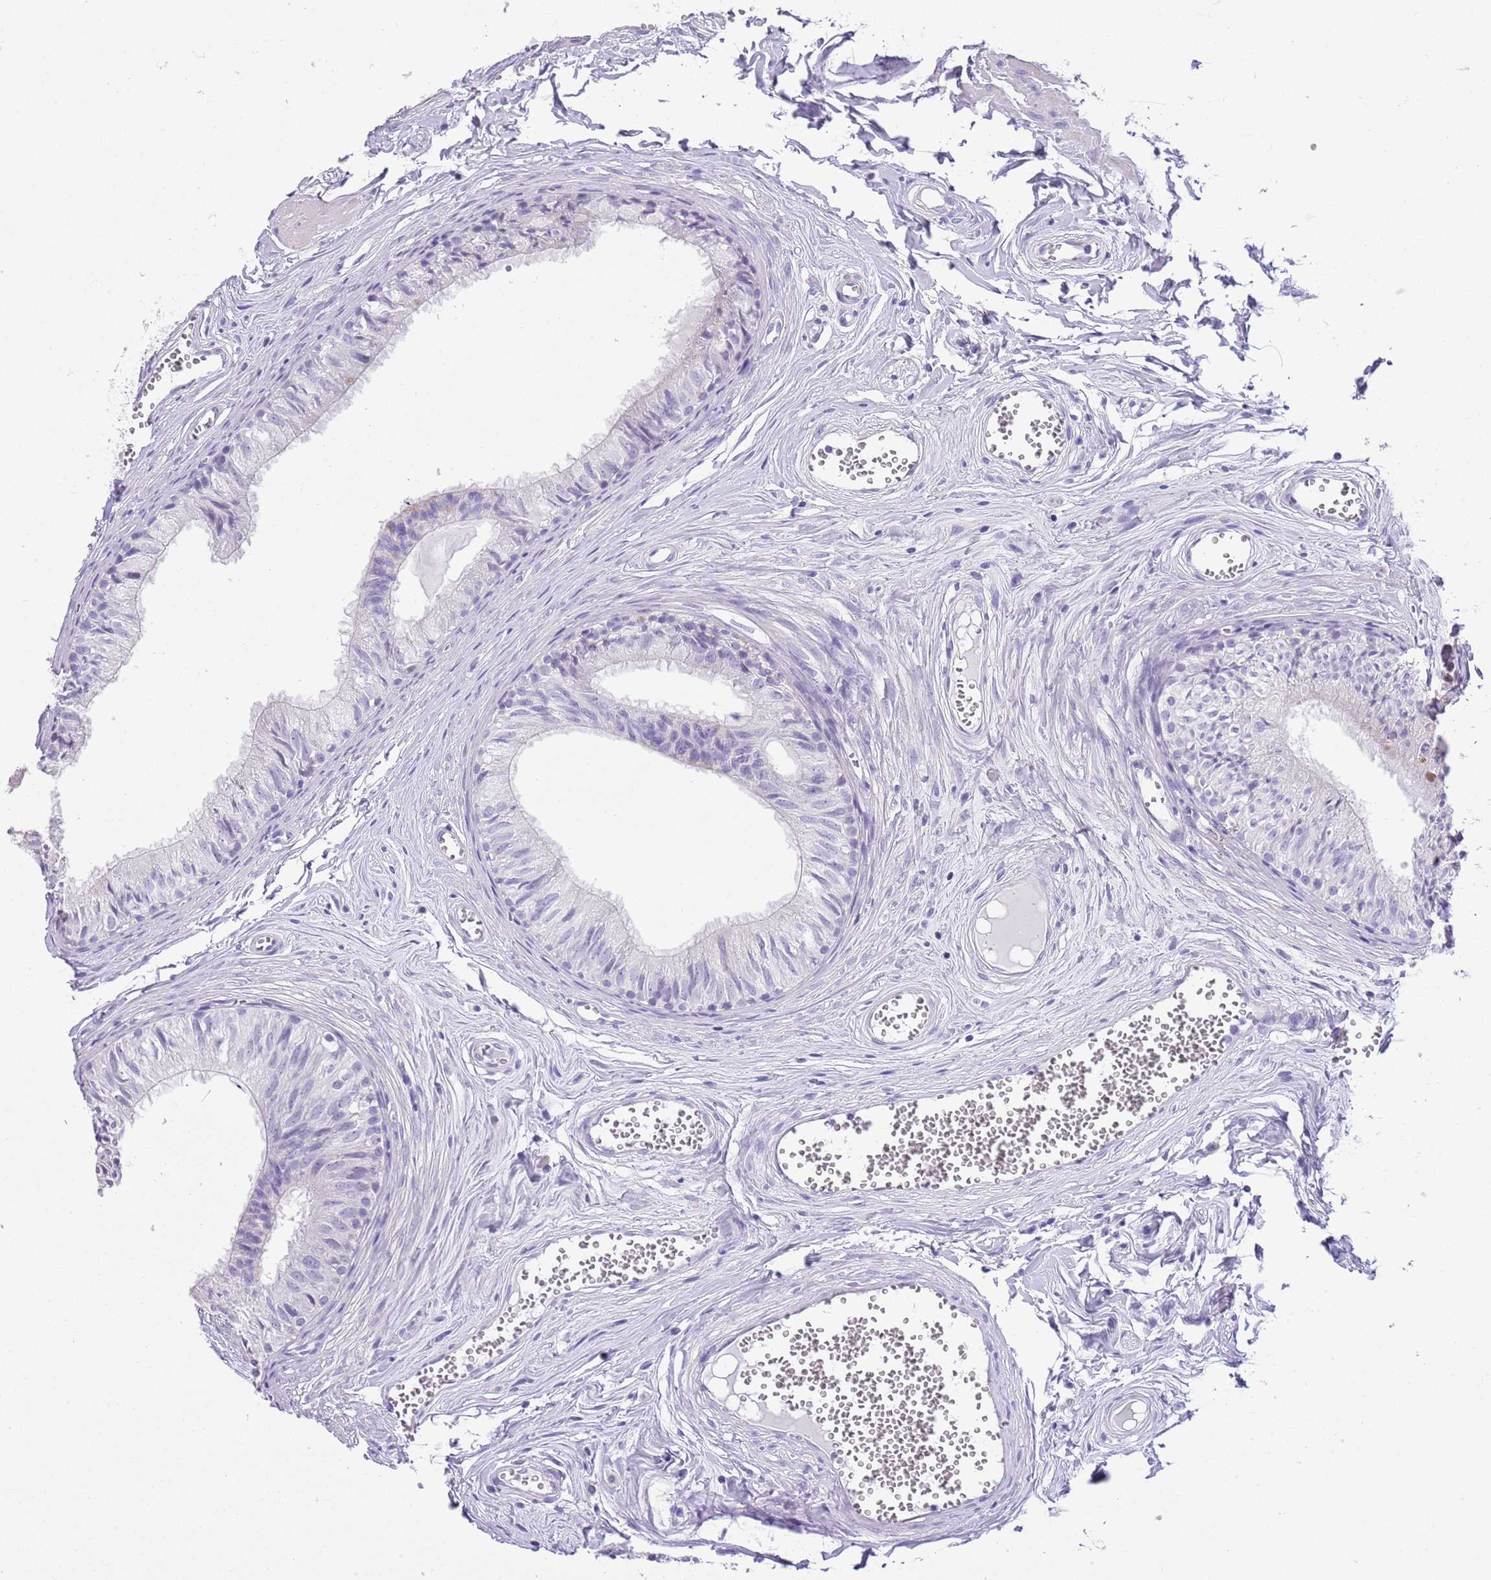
{"staining": {"intensity": "negative", "quantity": "none", "location": "none"}, "tissue": "epididymis", "cell_type": "Glandular cells", "image_type": "normal", "snomed": [{"axis": "morphology", "description": "Normal tissue, NOS"}, {"axis": "topography", "description": "Epididymis"}], "caption": "High power microscopy photomicrograph of an IHC image of benign epididymis, revealing no significant expression in glandular cells.", "gene": "ABHD17C", "patient": {"sex": "male", "age": 36}}